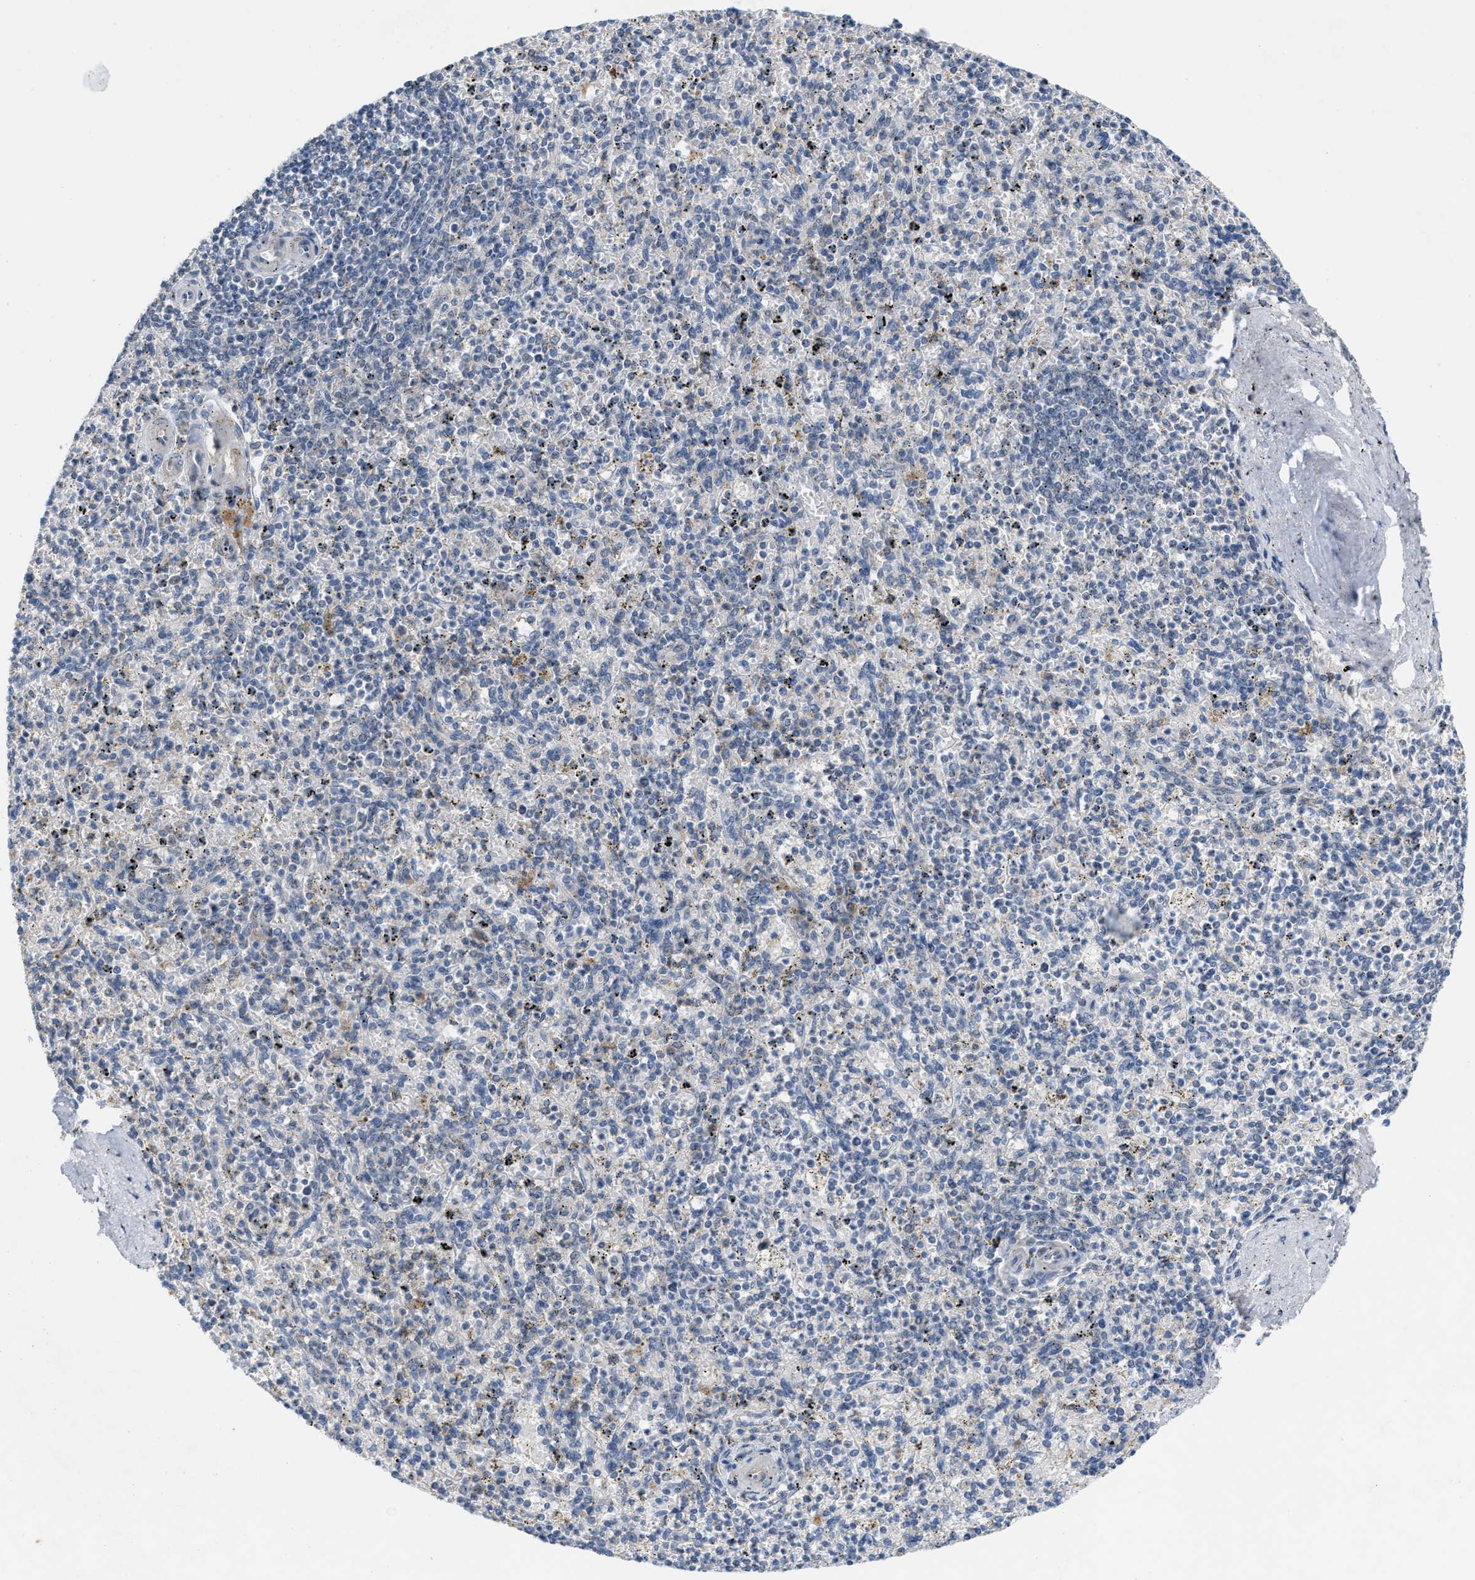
{"staining": {"intensity": "negative", "quantity": "none", "location": "none"}, "tissue": "spleen", "cell_type": "Cells in red pulp", "image_type": "normal", "snomed": [{"axis": "morphology", "description": "Normal tissue, NOS"}, {"axis": "topography", "description": "Spleen"}], "caption": "Micrograph shows no significant protein staining in cells in red pulp of normal spleen.", "gene": "ZNF783", "patient": {"sex": "male", "age": 72}}